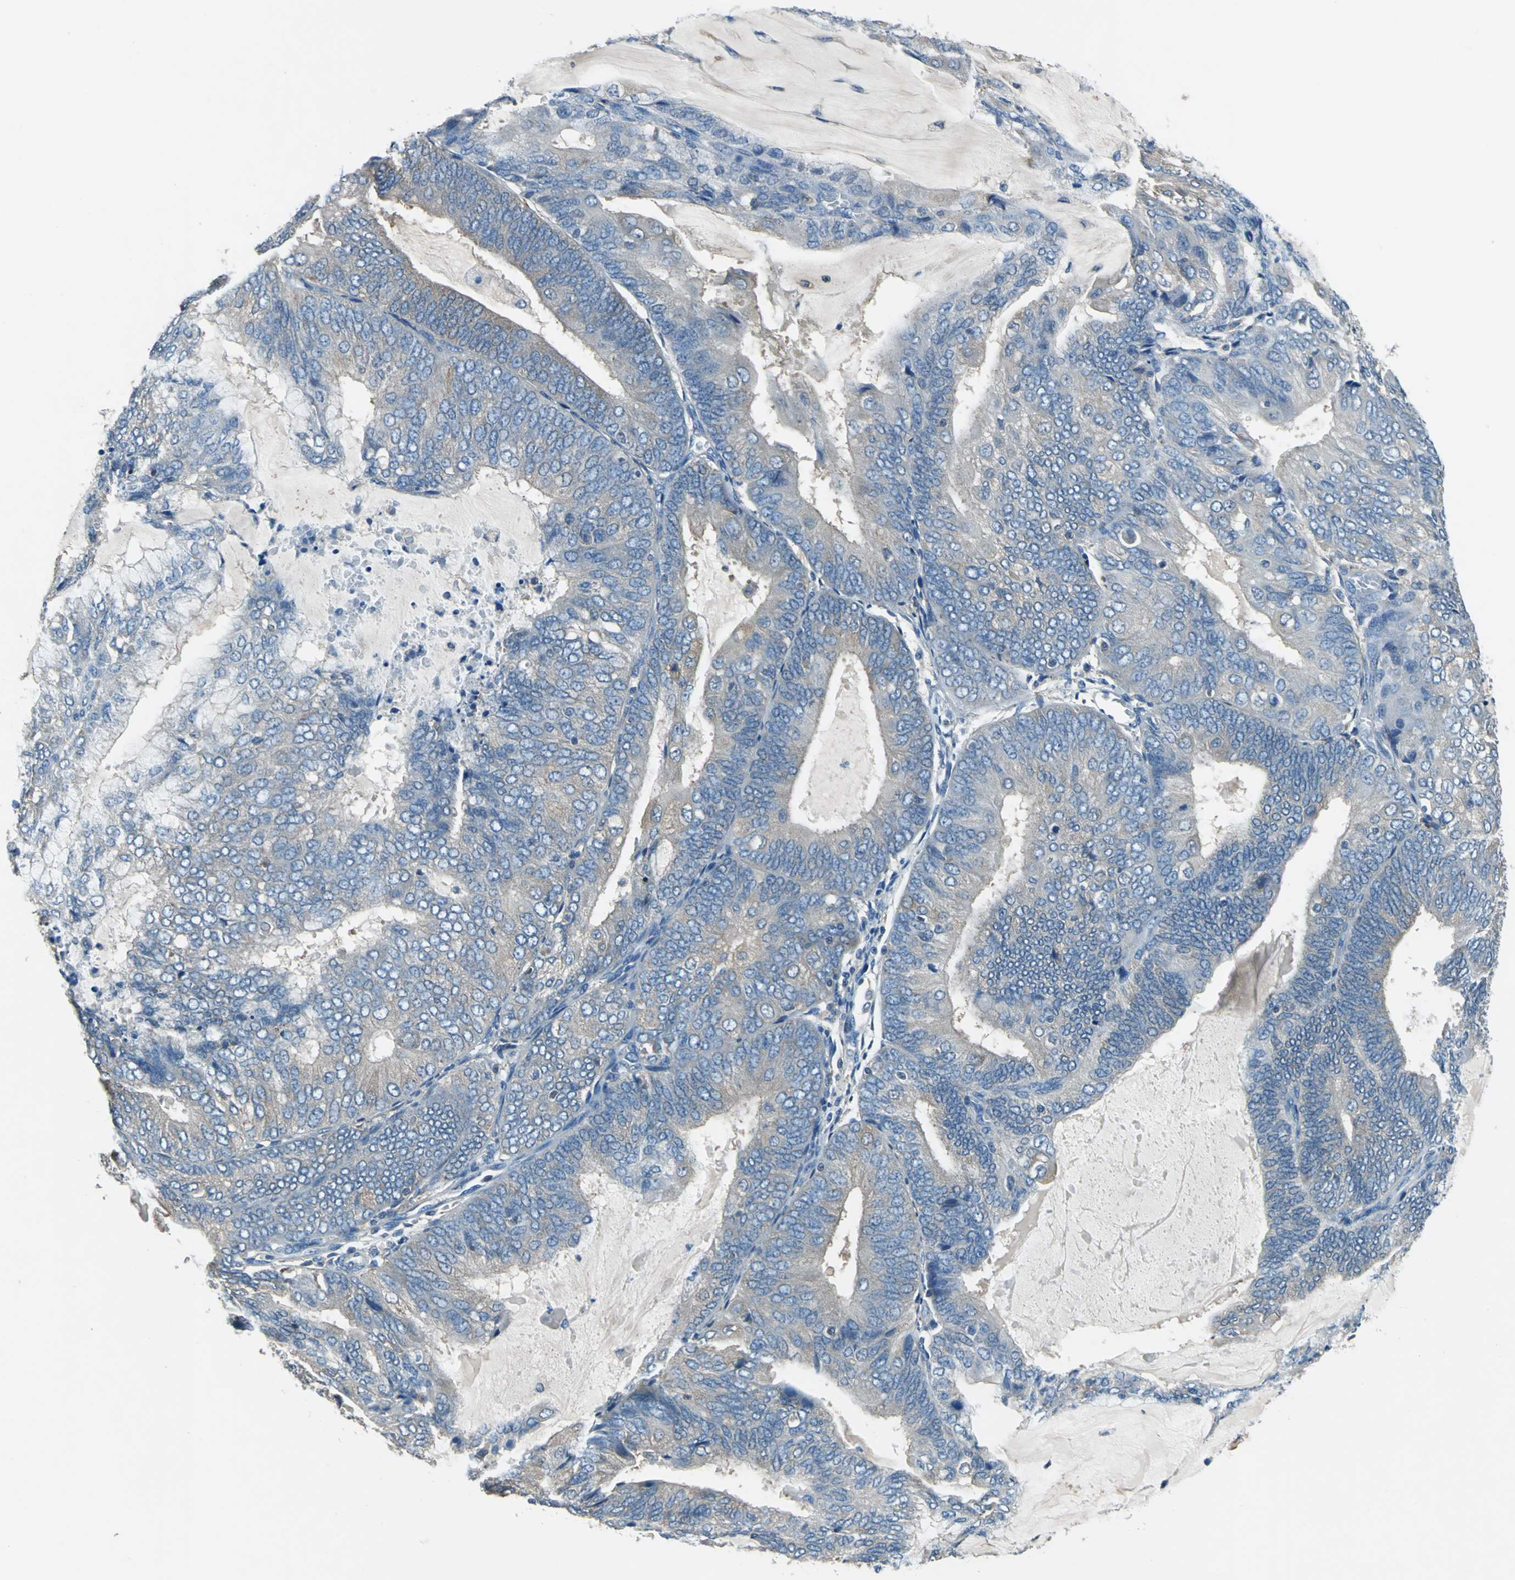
{"staining": {"intensity": "weak", "quantity": "<25%", "location": "cytoplasmic/membranous"}, "tissue": "endometrial cancer", "cell_type": "Tumor cells", "image_type": "cancer", "snomed": [{"axis": "morphology", "description": "Adenocarcinoma, NOS"}, {"axis": "topography", "description": "Endometrium"}], "caption": "Immunohistochemistry (IHC) image of neoplastic tissue: human endometrial cancer stained with DAB demonstrates no significant protein staining in tumor cells. (DAB (3,3'-diaminobenzidine) IHC visualized using brightfield microscopy, high magnification).", "gene": "PRKCA", "patient": {"sex": "female", "age": 81}}